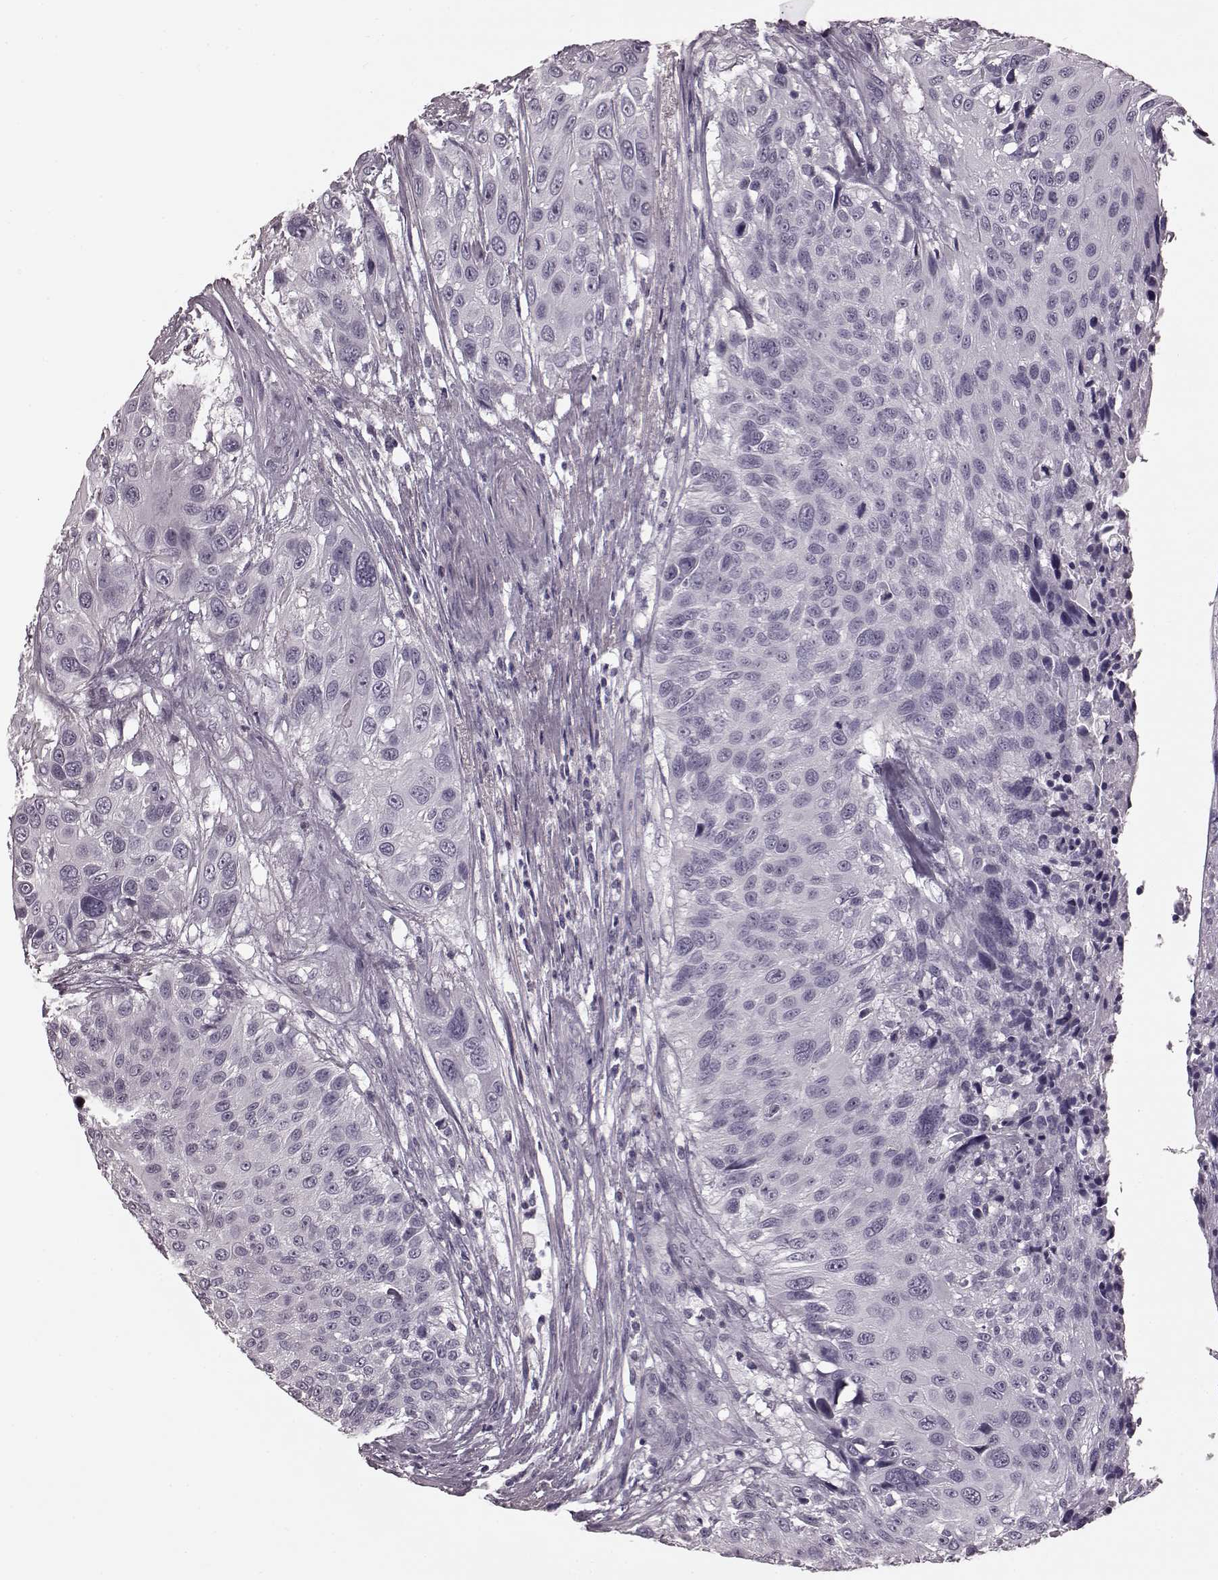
{"staining": {"intensity": "negative", "quantity": "none", "location": "none"}, "tissue": "urothelial cancer", "cell_type": "Tumor cells", "image_type": "cancer", "snomed": [{"axis": "morphology", "description": "Urothelial carcinoma, NOS"}, {"axis": "topography", "description": "Urinary bladder"}], "caption": "There is no significant staining in tumor cells of urothelial cancer.", "gene": "TRPM1", "patient": {"sex": "male", "age": 55}}